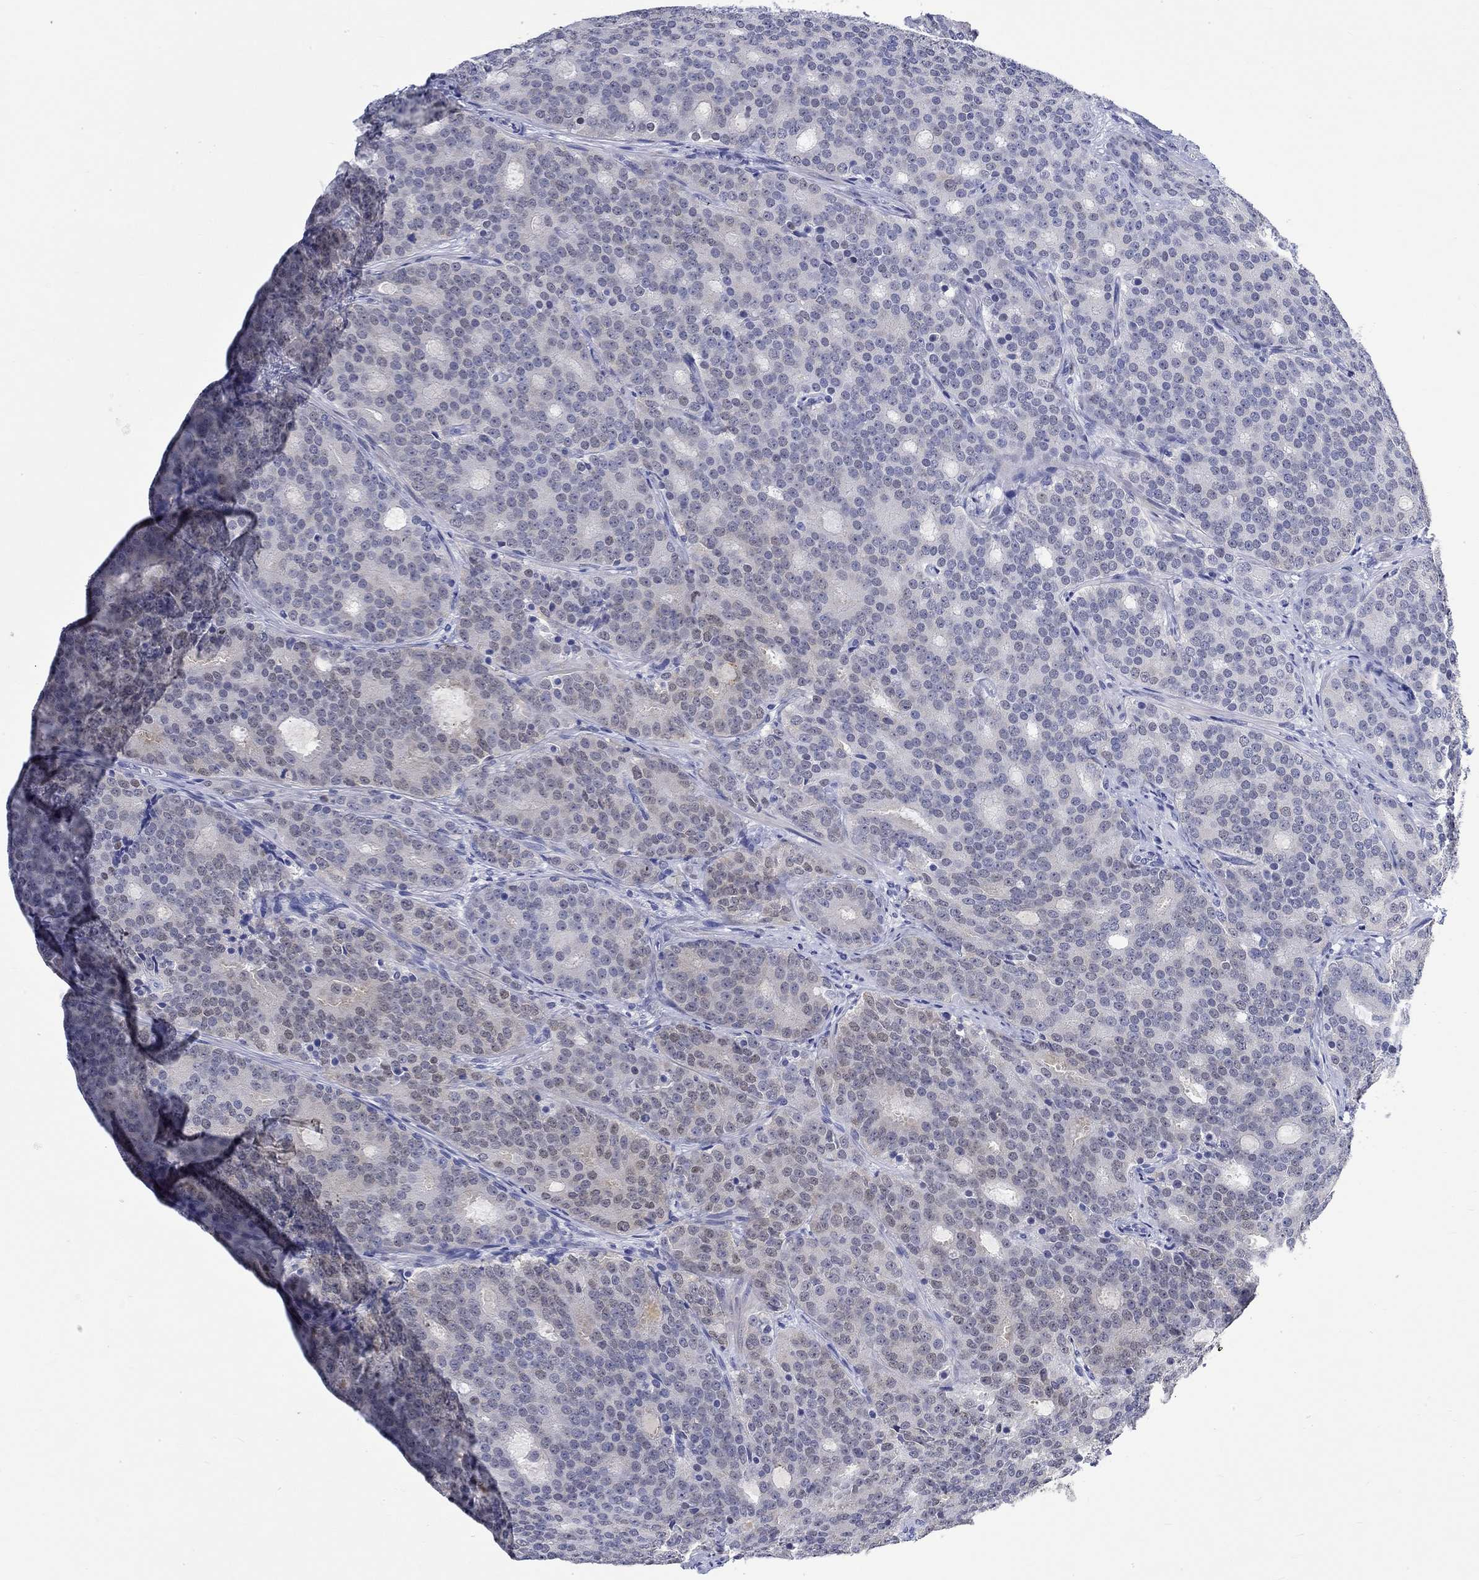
{"staining": {"intensity": "moderate", "quantity": "<25%", "location": "cytoplasmic/membranous"}, "tissue": "prostate cancer", "cell_type": "Tumor cells", "image_type": "cancer", "snomed": [{"axis": "morphology", "description": "Adenocarcinoma, NOS"}, {"axis": "topography", "description": "Prostate"}], "caption": "Protein analysis of prostate cancer (adenocarcinoma) tissue exhibits moderate cytoplasmic/membranous staining in about <25% of tumor cells.", "gene": "MSI1", "patient": {"sex": "male", "age": 71}}